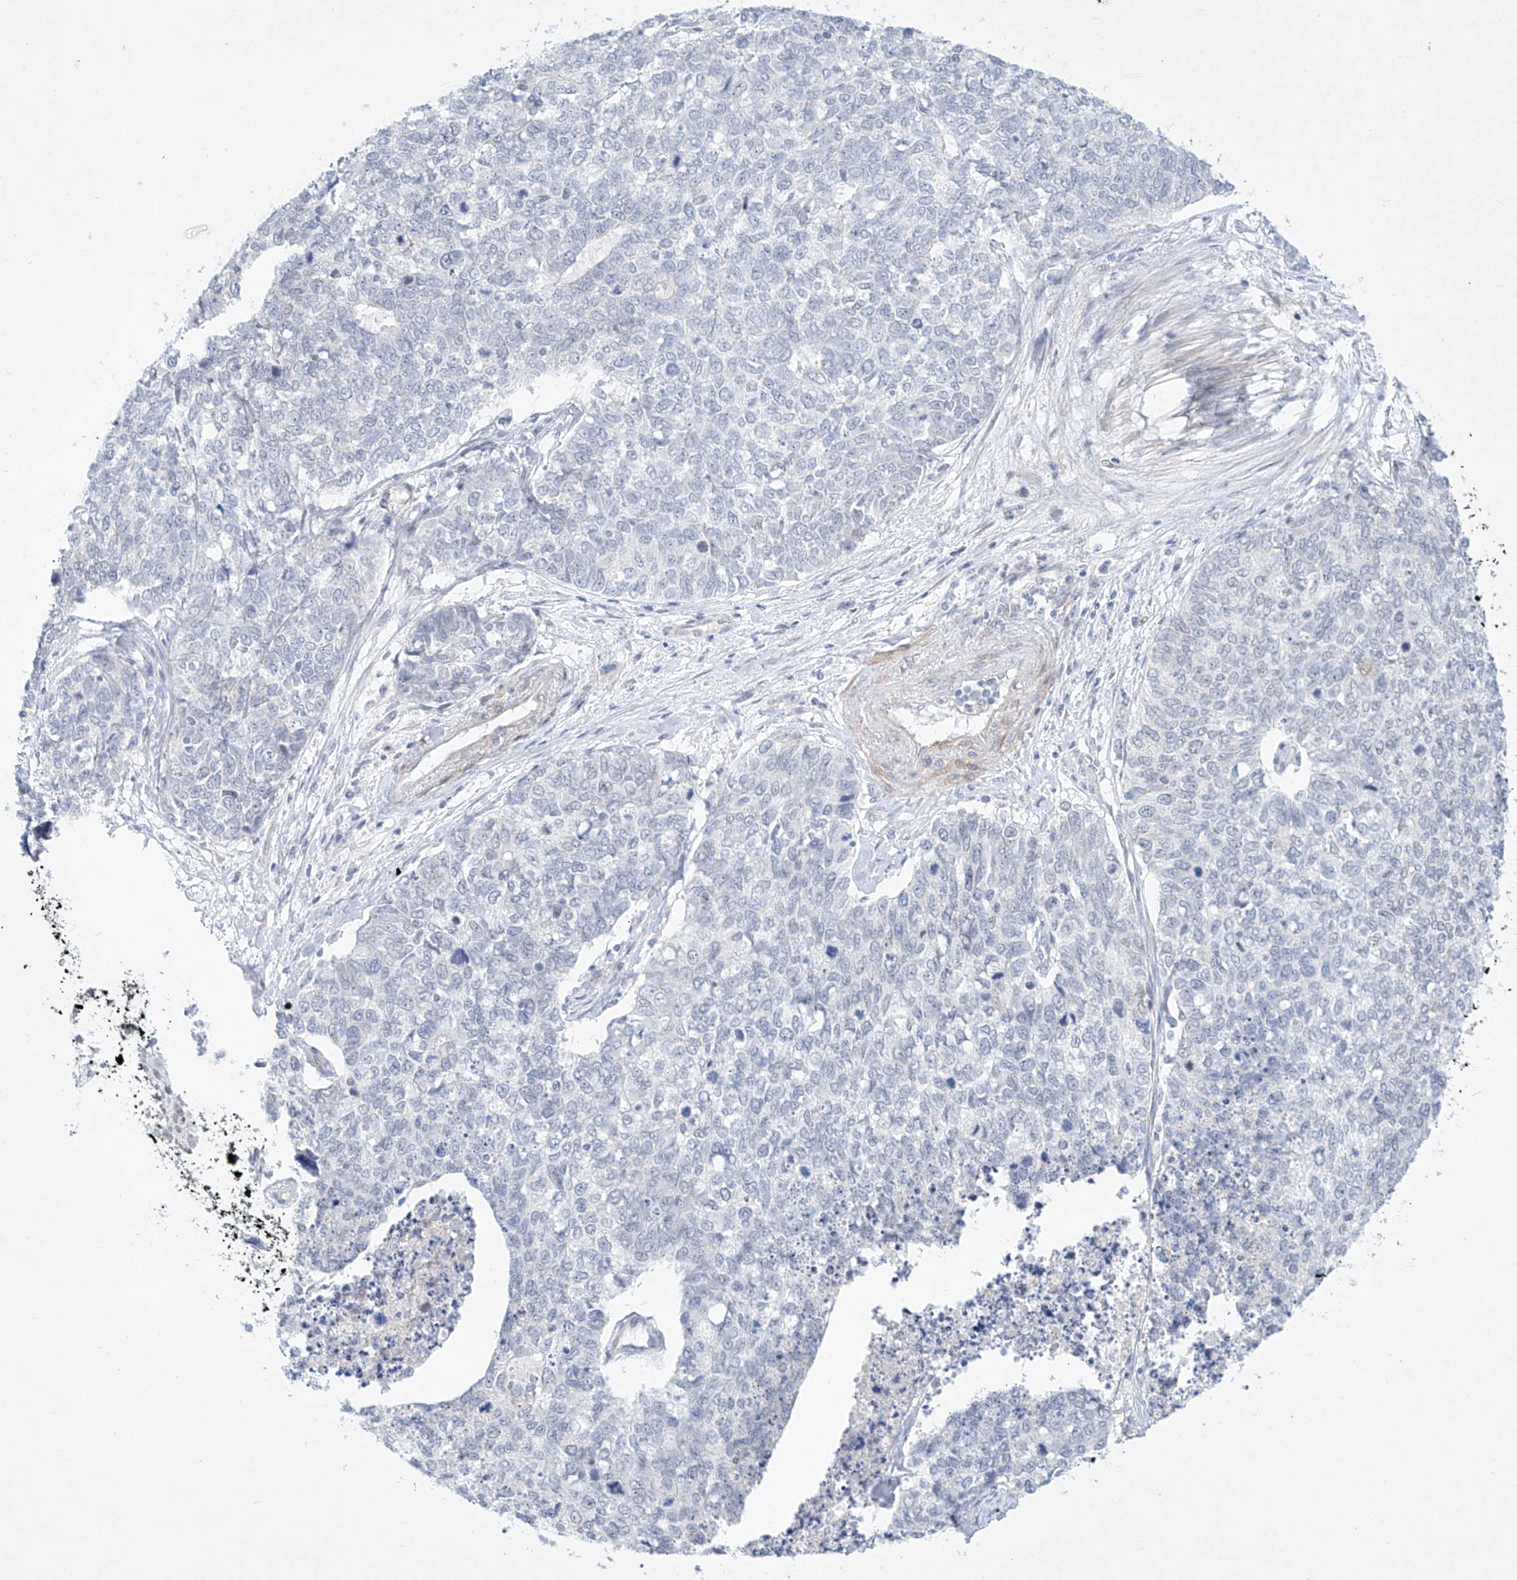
{"staining": {"intensity": "negative", "quantity": "none", "location": "none"}, "tissue": "cervical cancer", "cell_type": "Tumor cells", "image_type": "cancer", "snomed": [{"axis": "morphology", "description": "Squamous cell carcinoma, NOS"}, {"axis": "topography", "description": "Cervix"}], "caption": "Human cervical squamous cell carcinoma stained for a protein using IHC displays no expression in tumor cells.", "gene": "REEP2", "patient": {"sex": "female", "age": 63}}